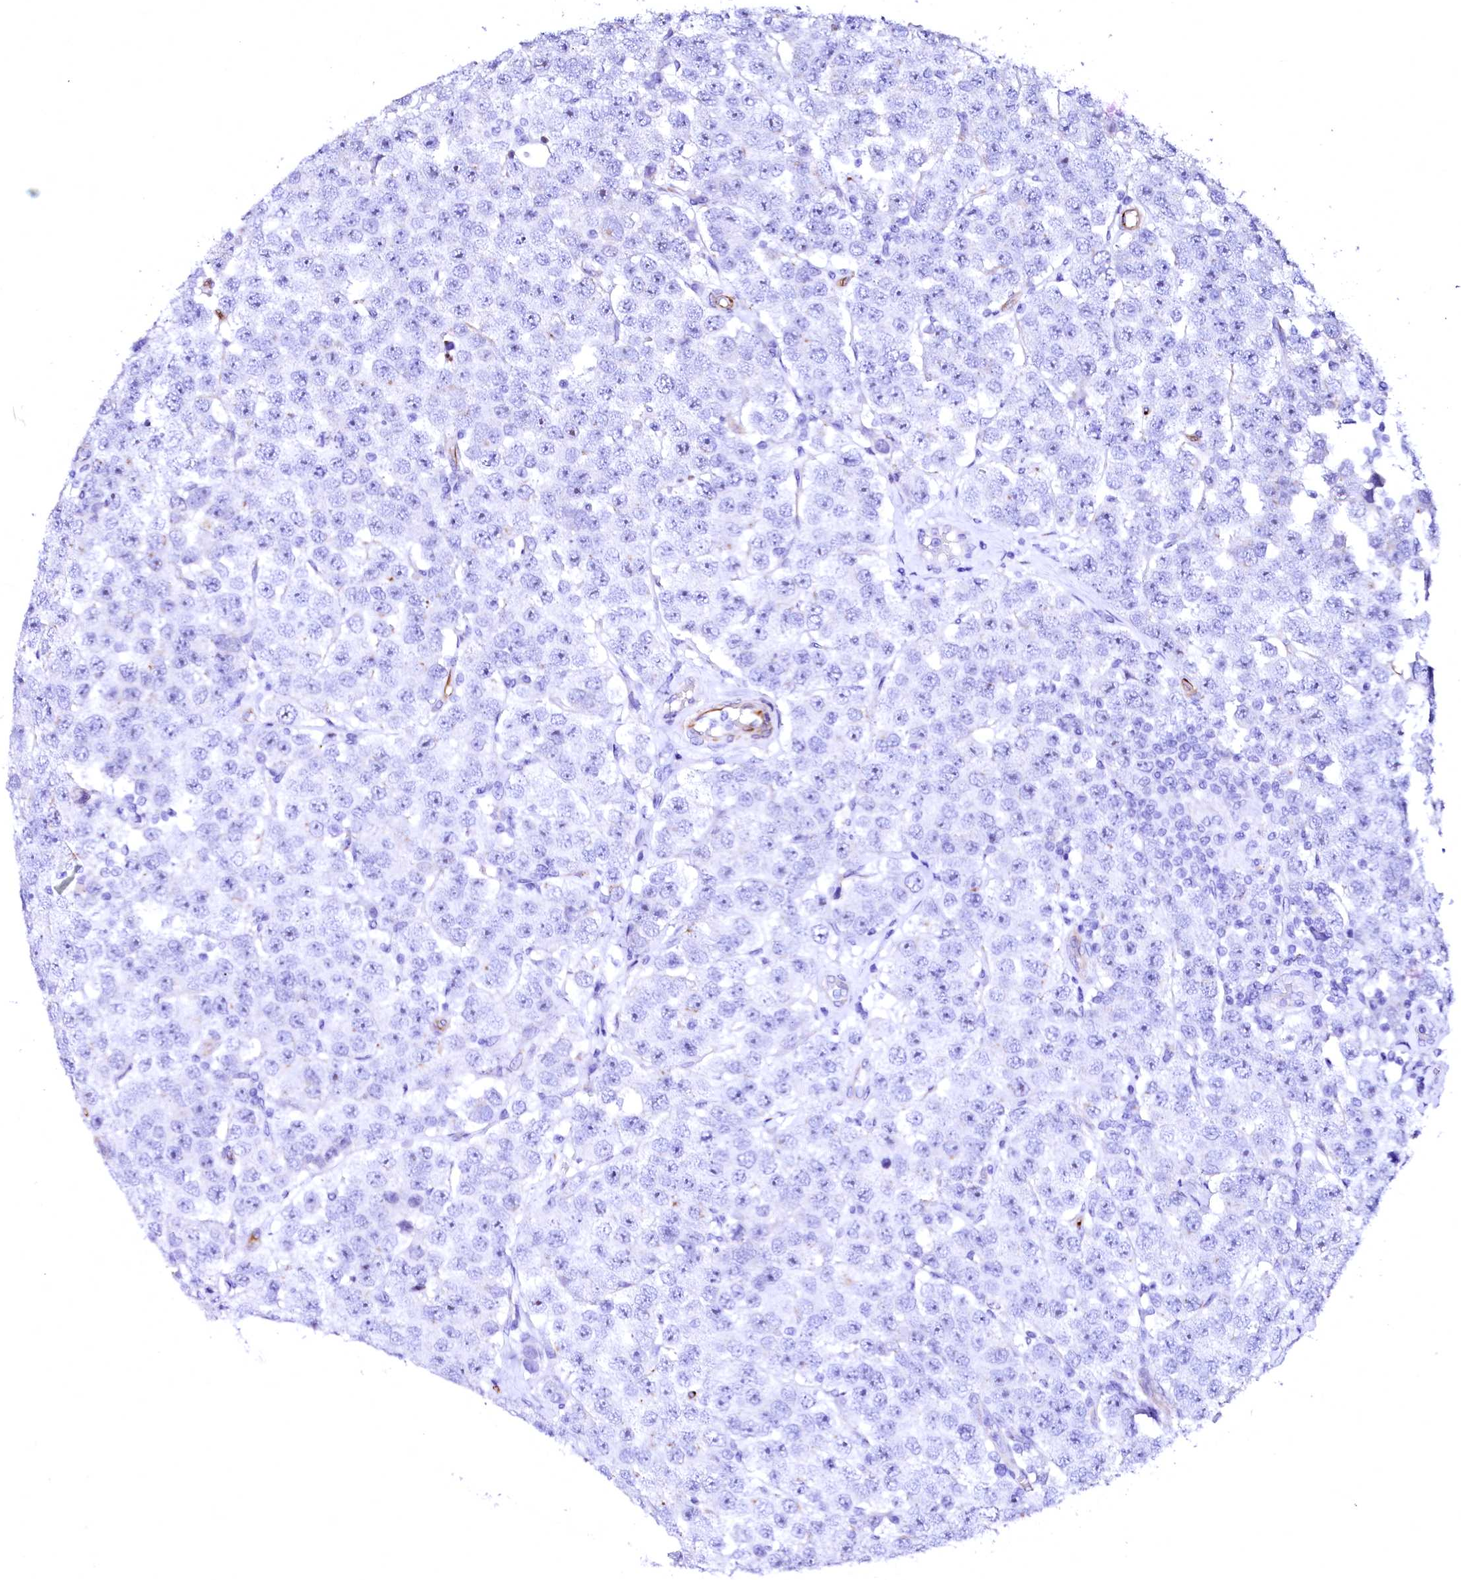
{"staining": {"intensity": "negative", "quantity": "none", "location": "none"}, "tissue": "testis cancer", "cell_type": "Tumor cells", "image_type": "cancer", "snomed": [{"axis": "morphology", "description": "Seminoma, NOS"}, {"axis": "topography", "description": "Testis"}], "caption": "The micrograph shows no staining of tumor cells in testis cancer.", "gene": "SFR1", "patient": {"sex": "male", "age": 28}}